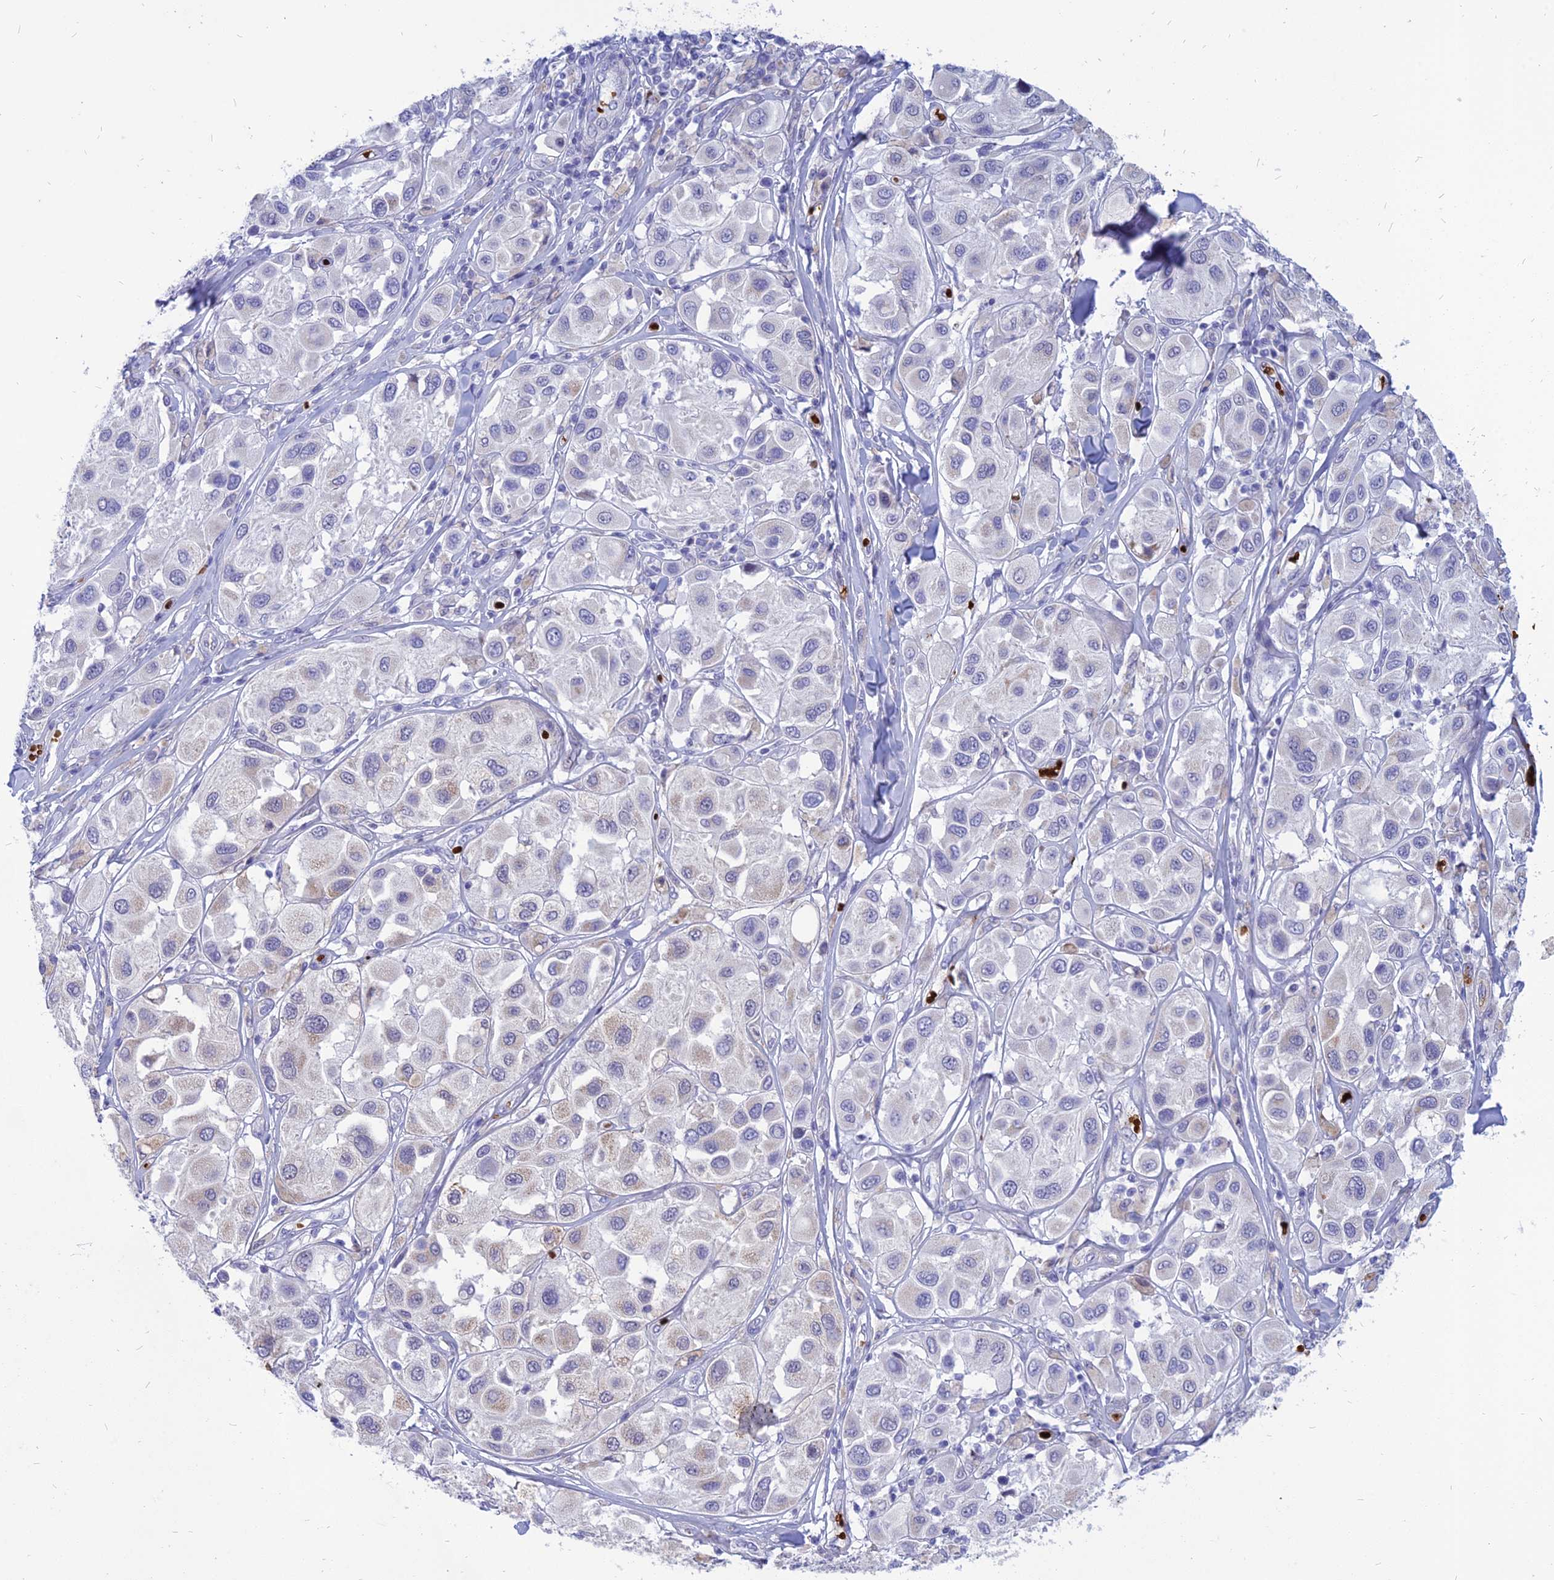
{"staining": {"intensity": "negative", "quantity": "none", "location": "none"}, "tissue": "melanoma", "cell_type": "Tumor cells", "image_type": "cancer", "snomed": [{"axis": "morphology", "description": "Malignant melanoma, Metastatic site"}, {"axis": "topography", "description": "Skin"}], "caption": "This micrograph is of malignant melanoma (metastatic site) stained with immunohistochemistry to label a protein in brown with the nuclei are counter-stained blue. There is no positivity in tumor cells.", "gene": "HHAT", "patient": {"sex": "male", "age": 41}}